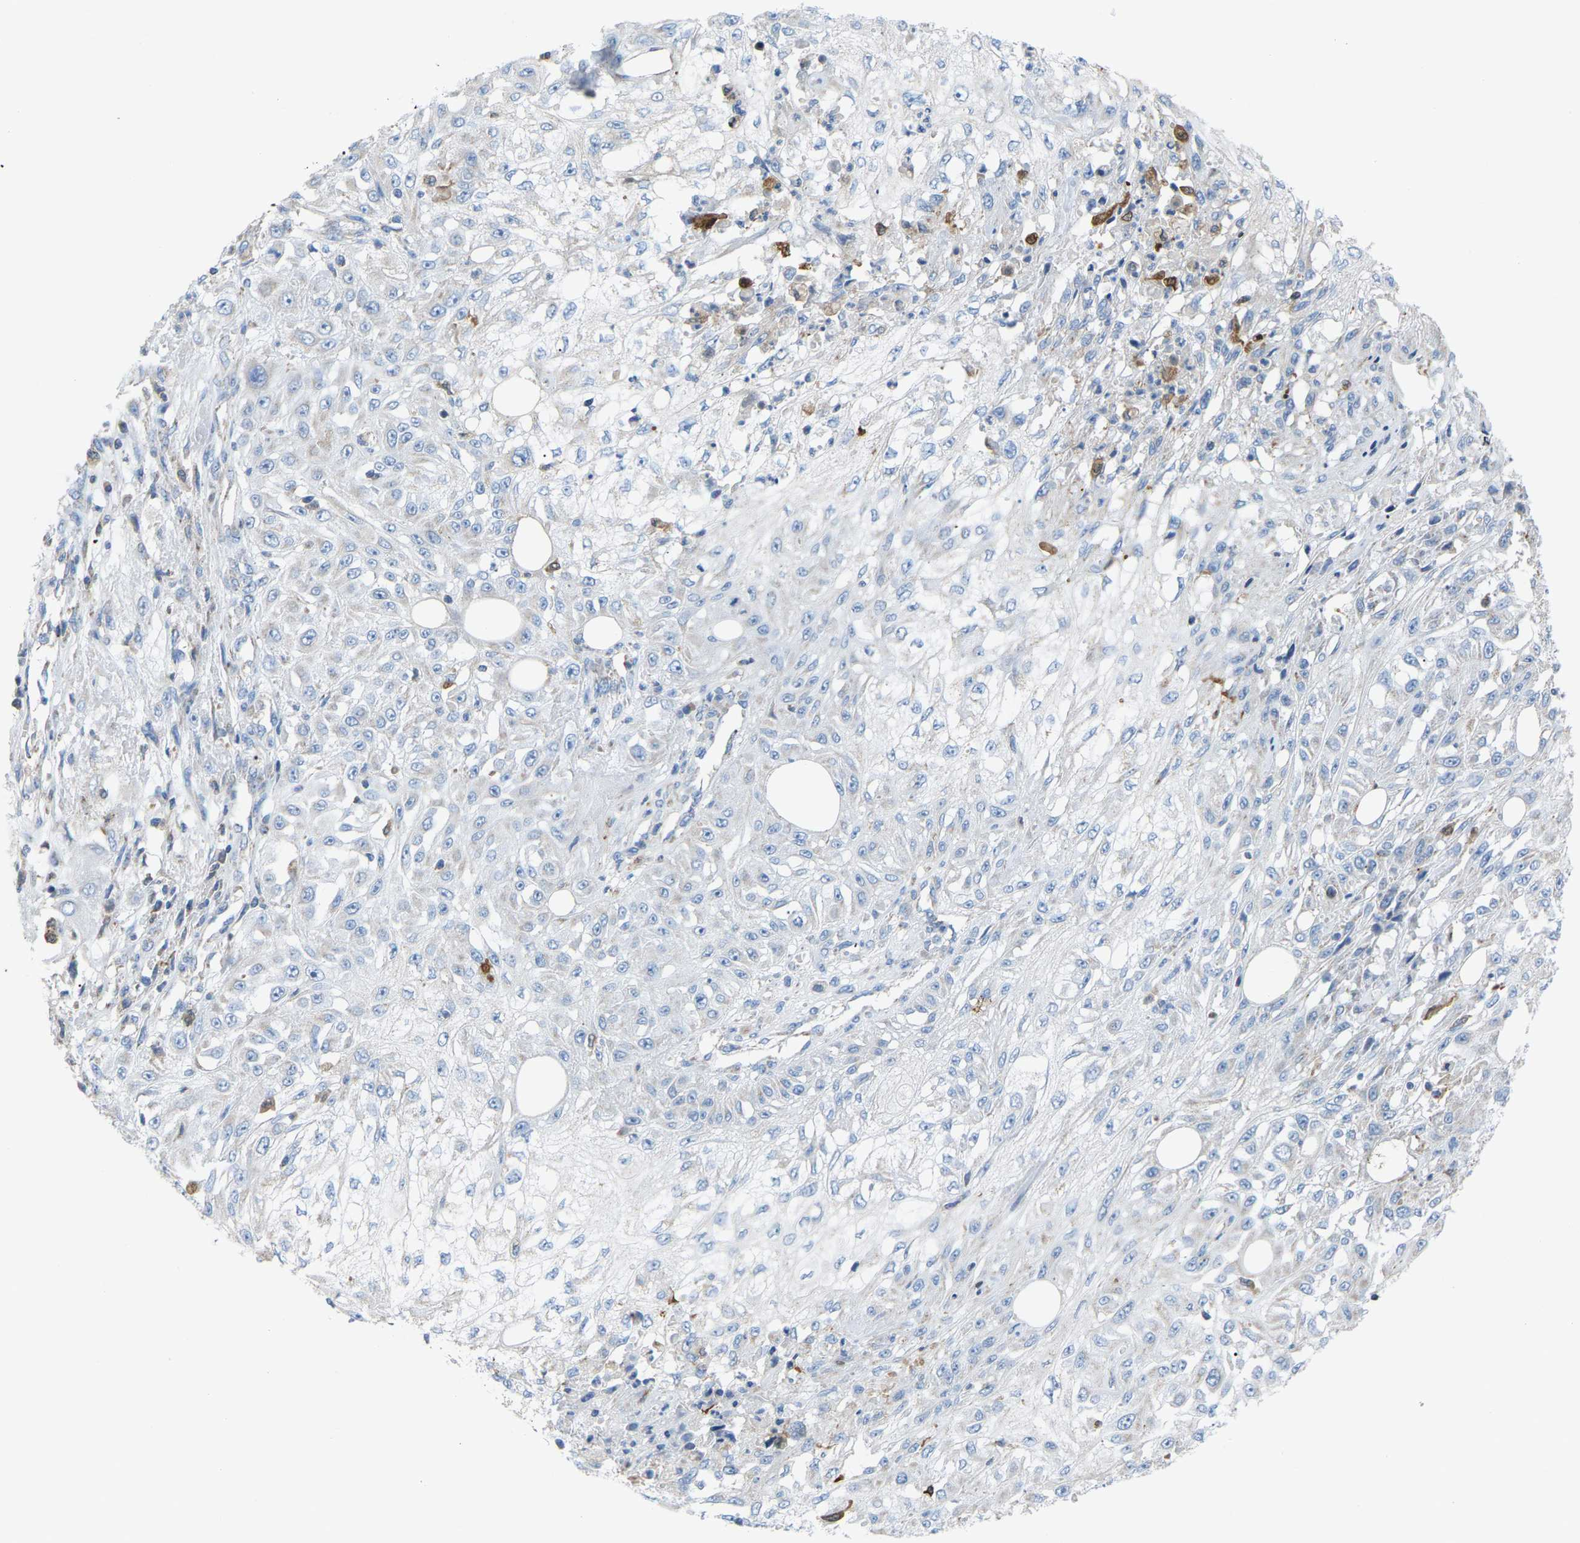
{"staining": {"intensity": "negative", "quantity": "none", "location": "none"}, "tissue": "skin cancer", "cell_type": "Tumor cells", "image_type": "cancer", "snomed": [{"axis": "morphology", "description": "Squamous cell carcinoma, NOS"}, {"axis": "morphology", "description": "Squamous cell carcinoma, metastatic, NOS"}, {"axis": "topography", "description": "Skin"}, {"axis": "topography", "description": "Lymph node"}], "caption": "Immunohistochemistry image of neoplastic tissue: skin metastatic squamous cell carcinoma stained with DAB displays no significant protein staining in tumor cells.", "gene": "CROT", "patient": {"sex": "male", "age": 75}}